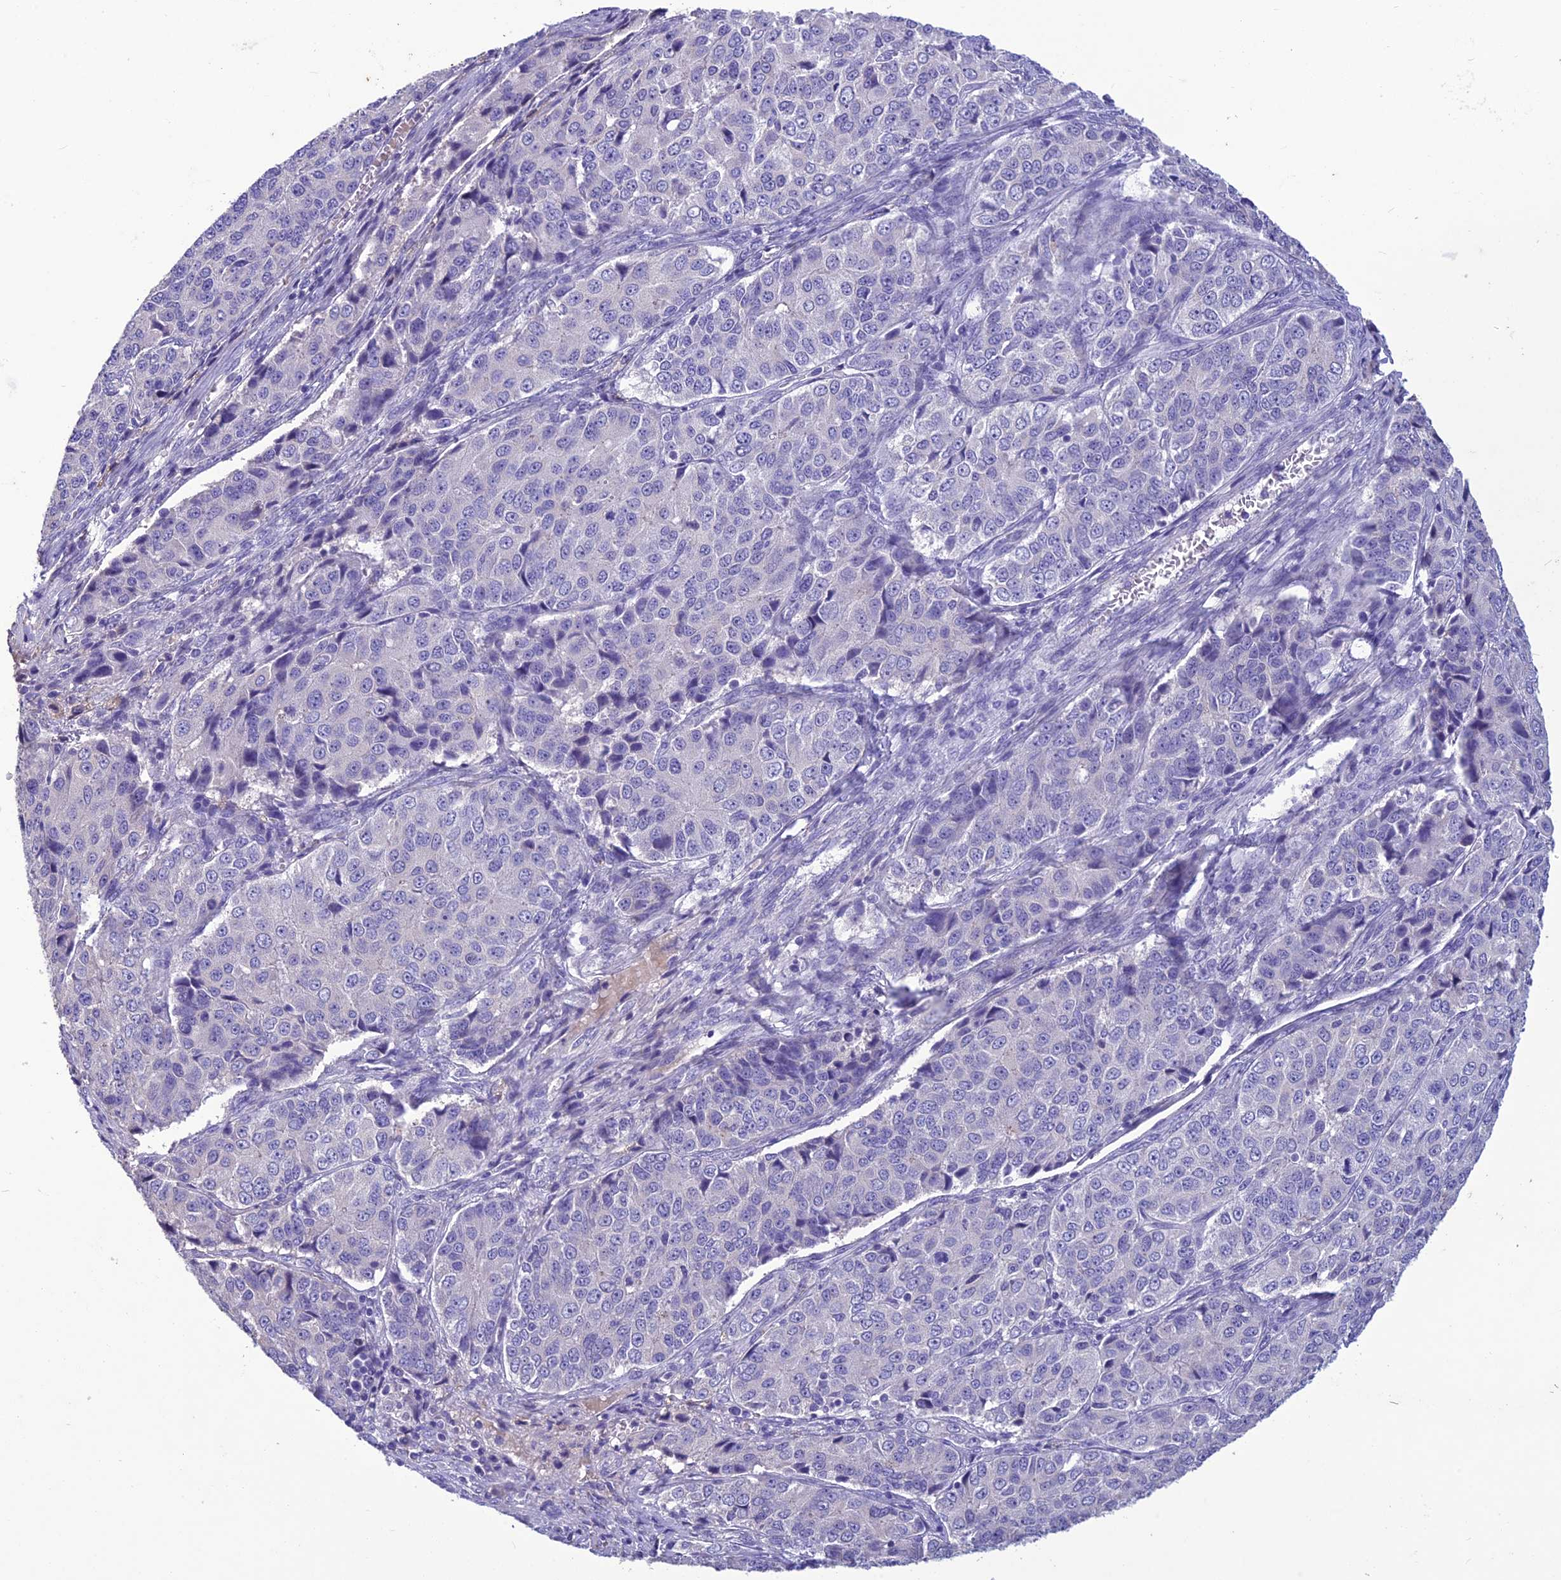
{"staining": {"intensity": "negative", "quantity": "none", "location": "none"}, "tissue": "ovarian cancer", "cell_type": "Tumor cells", "image_type": "cancer", "snomed": [{"axis": "morphology", "description": "Carcinoma, endometroid"}, {"axis": "topography", "description": "Ovary"}], "caption": "Ovarian endometroid carcinoma was stained to show a protein in brown. There is no significant staining in tumor cells.", "gene": "IFT172", "patient": {"sex": "female", "age": 51}}